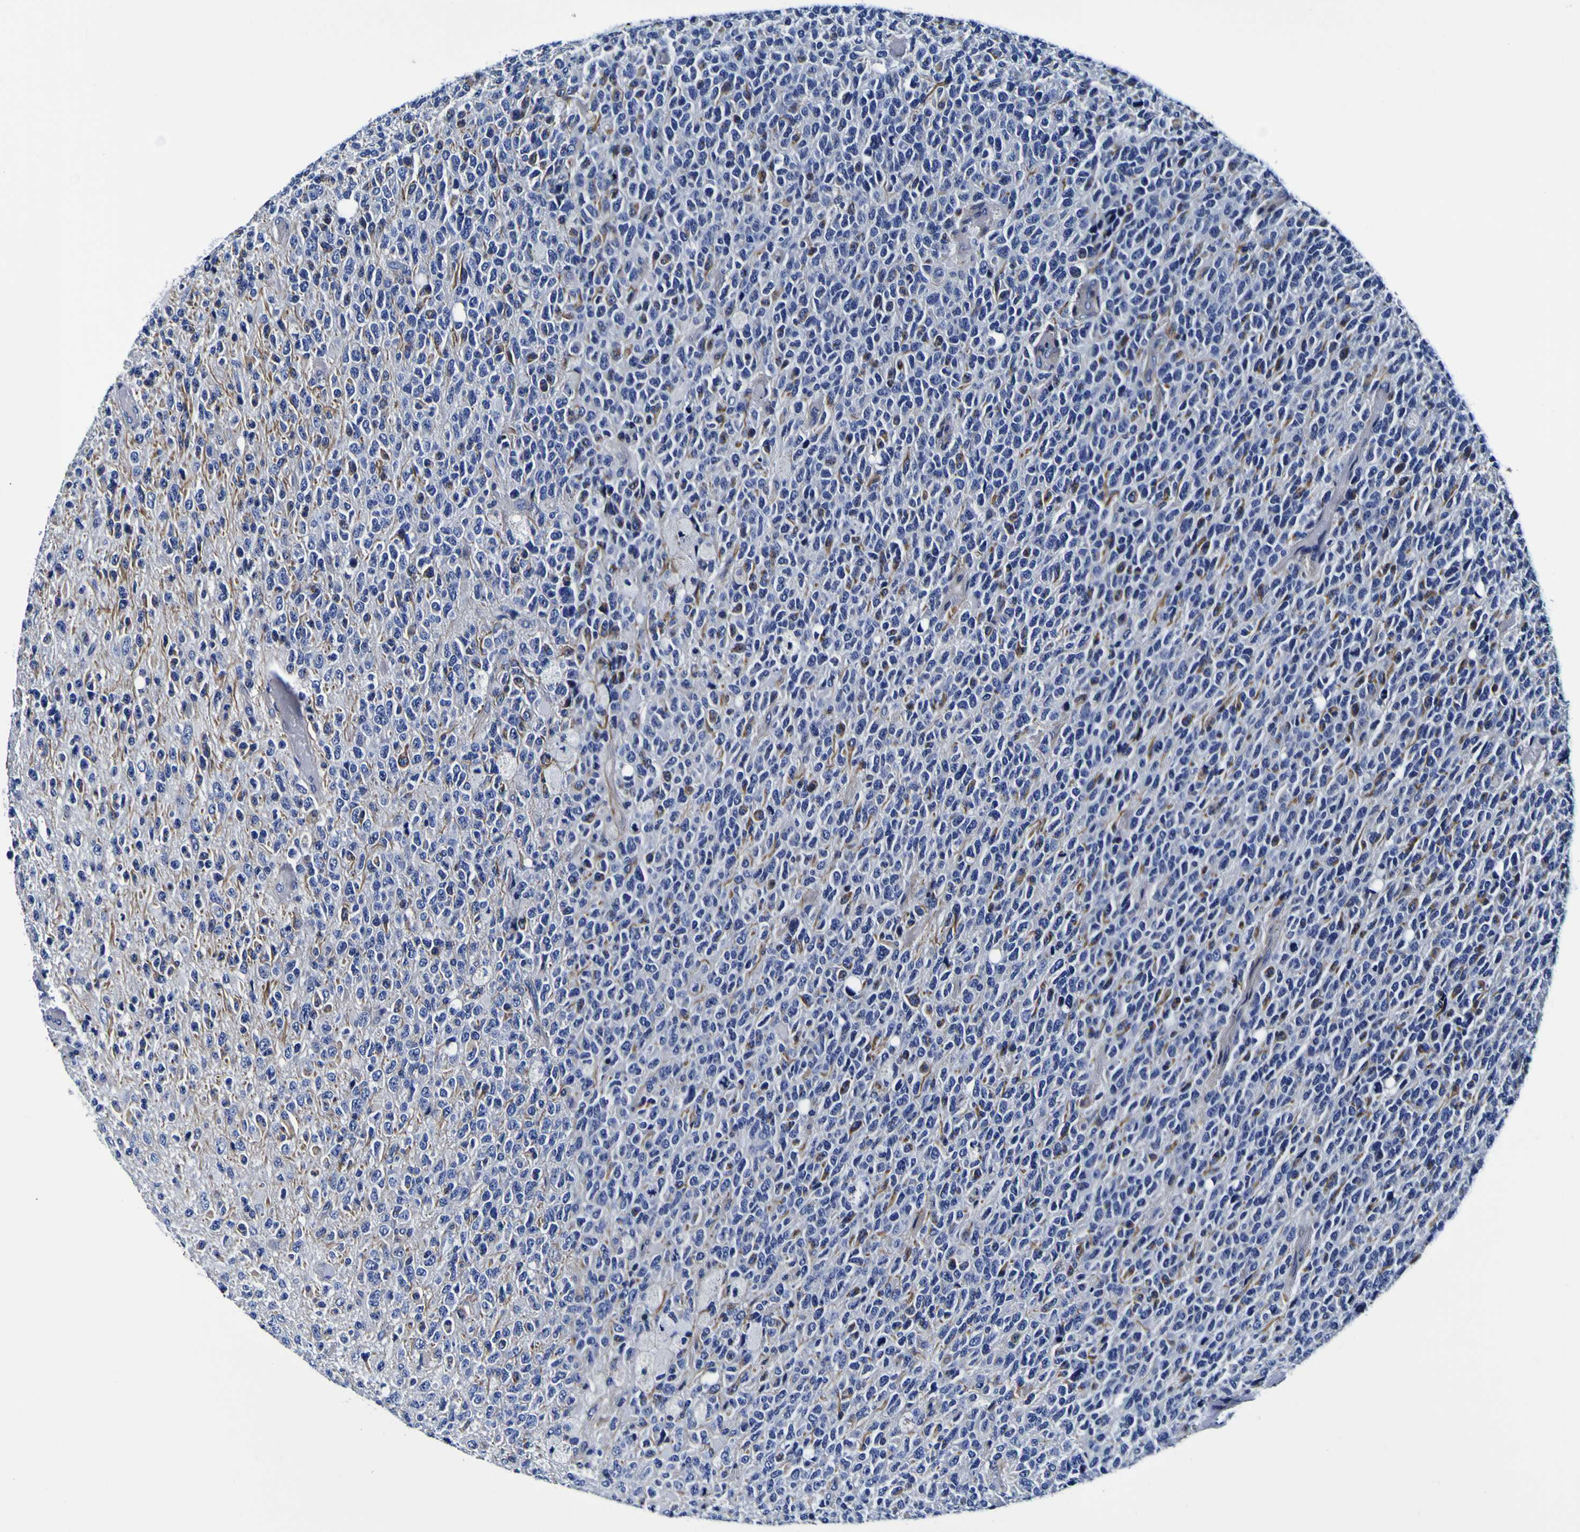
{"staining": {"intensity": "negative", "quantity": "none", "location": "none"}, "tissue": "glioma", "cell_type": "Tumor cells", "image_type": "cancer", "snomed": [{"axis": "morphology", "description": "Glioma, malignant, High grade"}, {"axis": "topography", "description": "pancreas cauda"}], "caption": "DAB (3,3'-diaminobenzidine) immunohistochemical staining of high-grade glioma (malignant) shows no significant positivity in tumor cells.", "gene": "PDLIM4", "patient": {"sex": "male", "age": 60}}